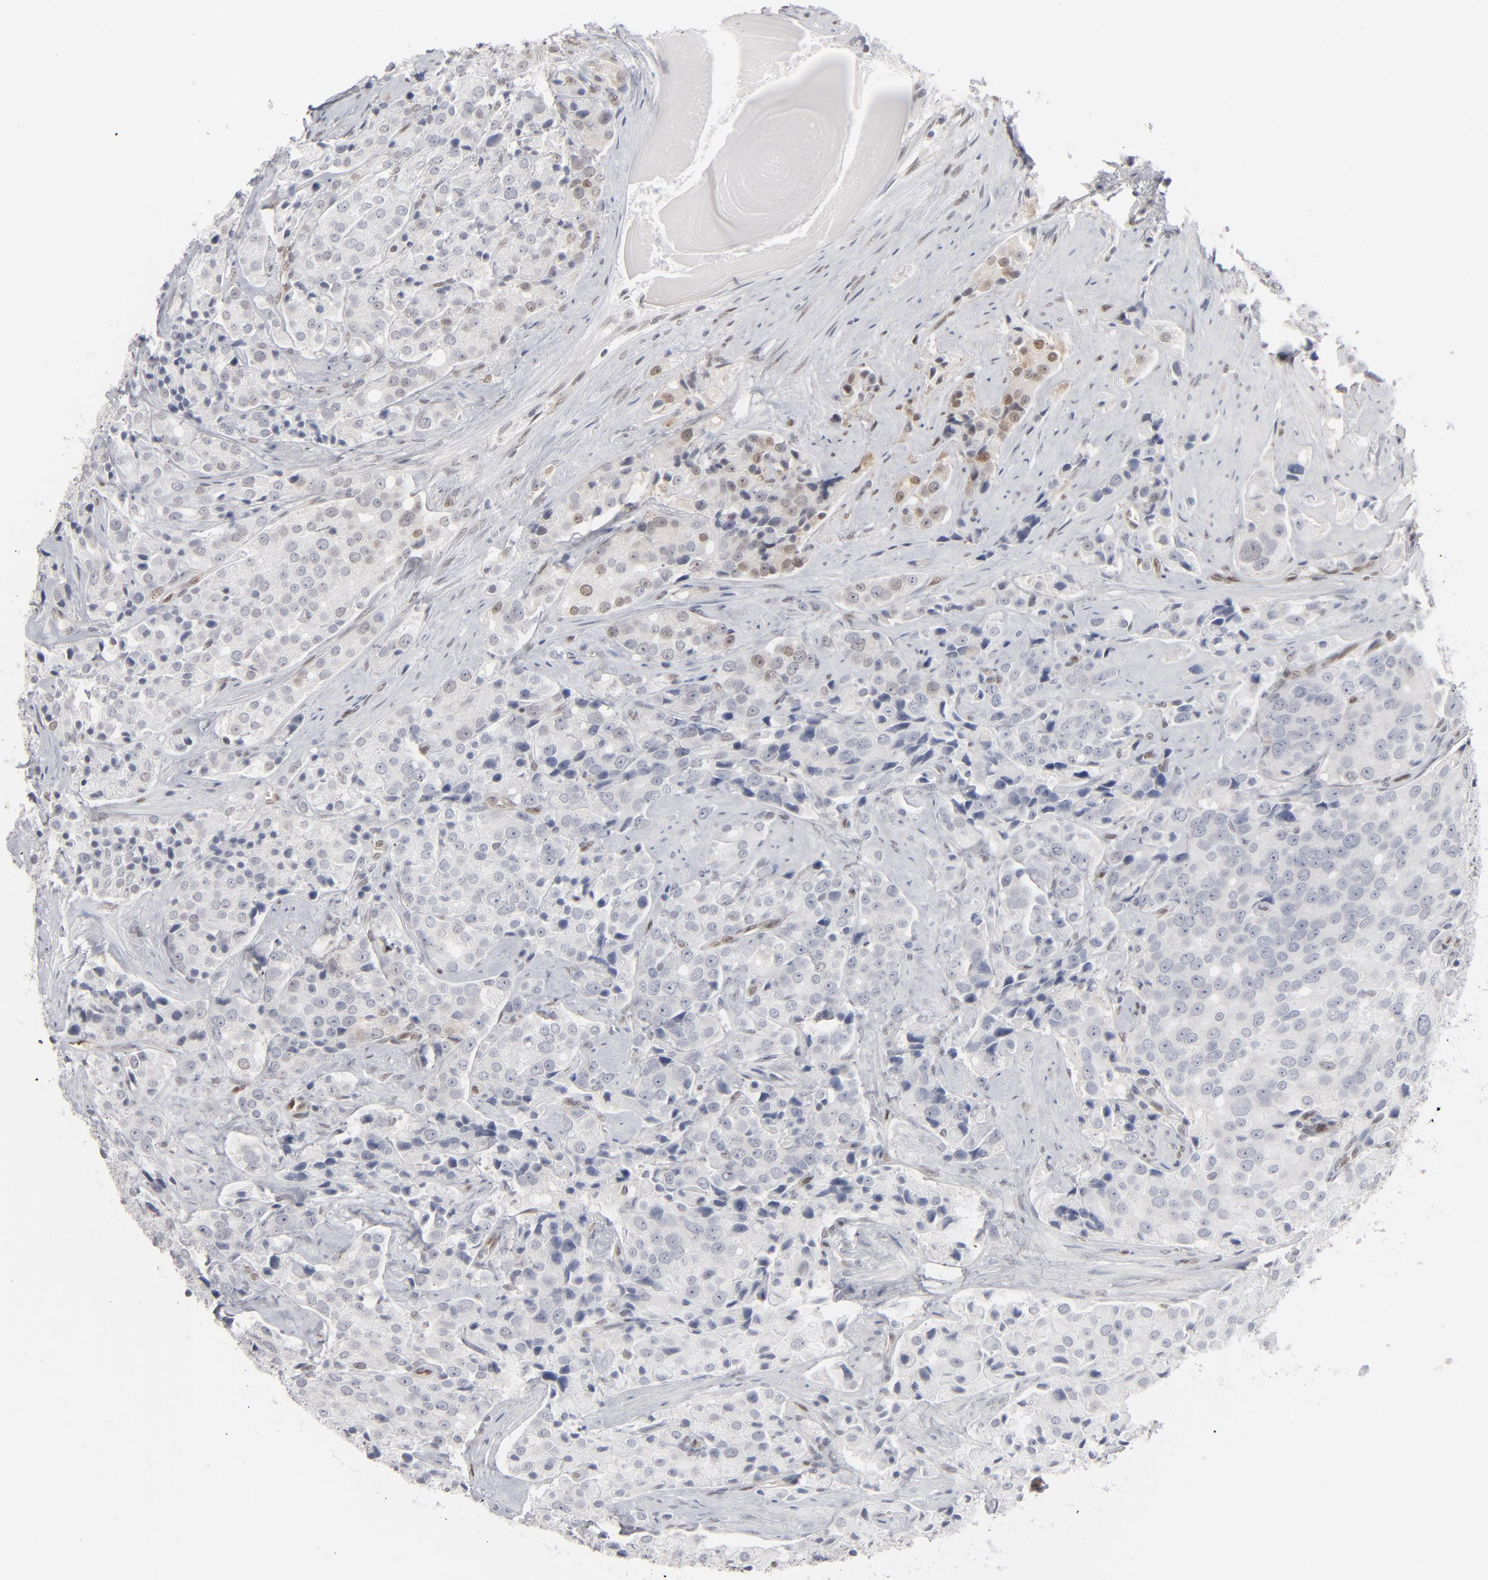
{"staining": {"intensity": "weak", "quantity": "<25%", "location": "nuclear"}, "tissue": "prostate cancer", "cell_type": "Tumor cells", "image_type": "cancer", "snomed": [{"axis": "morphology", "description": "Adenocarcinoma, Medium grade"}, {"axis": "topography", "description": "Prostate"}], "caption": "DAB (3,3'-diaminobenzidine) immunohistochemical staining of human prostate cancer (adenocarcinoma (medium-grade)) exhibits no significant positivity in tumor cells. (Brightfield microscopy of DAB IHC at high magnification).", "gene": "IRF9", "patient": {"sex": "male", "age": 70}}